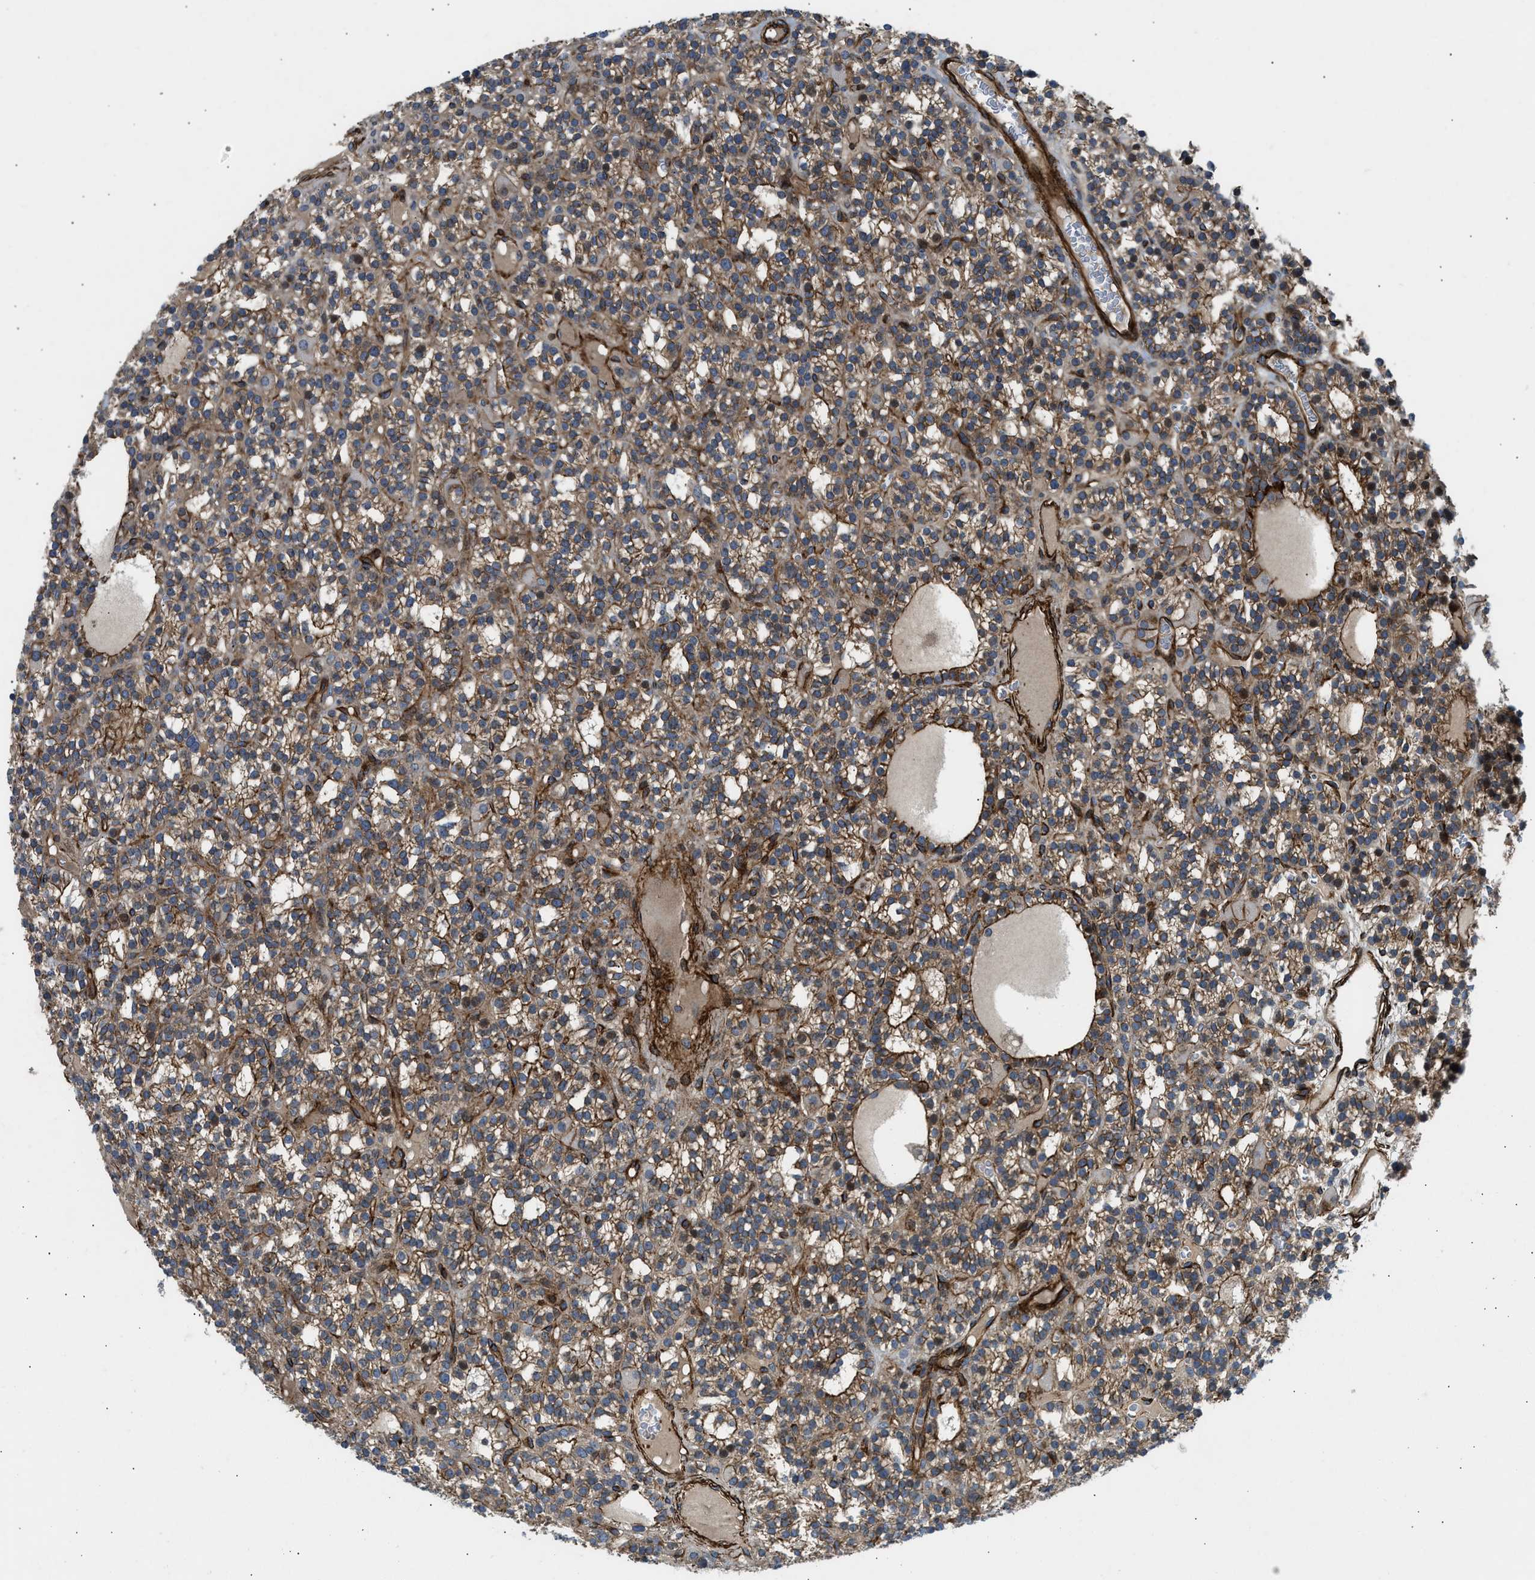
{"staining": {"intensity": "moderate", "quantity": ">75%", "location": "cytoplasmic/membranous"}, "tissue": "parathyroid gland", "cell_type": "Glandular cells", "image_type": "normal", "snomed": [{"axis": "morphology", "description": "Normal tissue, NOS"}, {"axis": "morphology", "description": "Adenoma, NOS"}, {"axis": "topography", "description": "Parathyroid gland"}], "caption": "This image reveals immunohistochemistry (IHC) staining of unremarkable human parathyroid gland, with medium moderate cytoplasmic/membranous expression in approximately >75% of glandular cells.", "gene": "NYNRIN", "patient": {"sex": "female", "age": 58}}